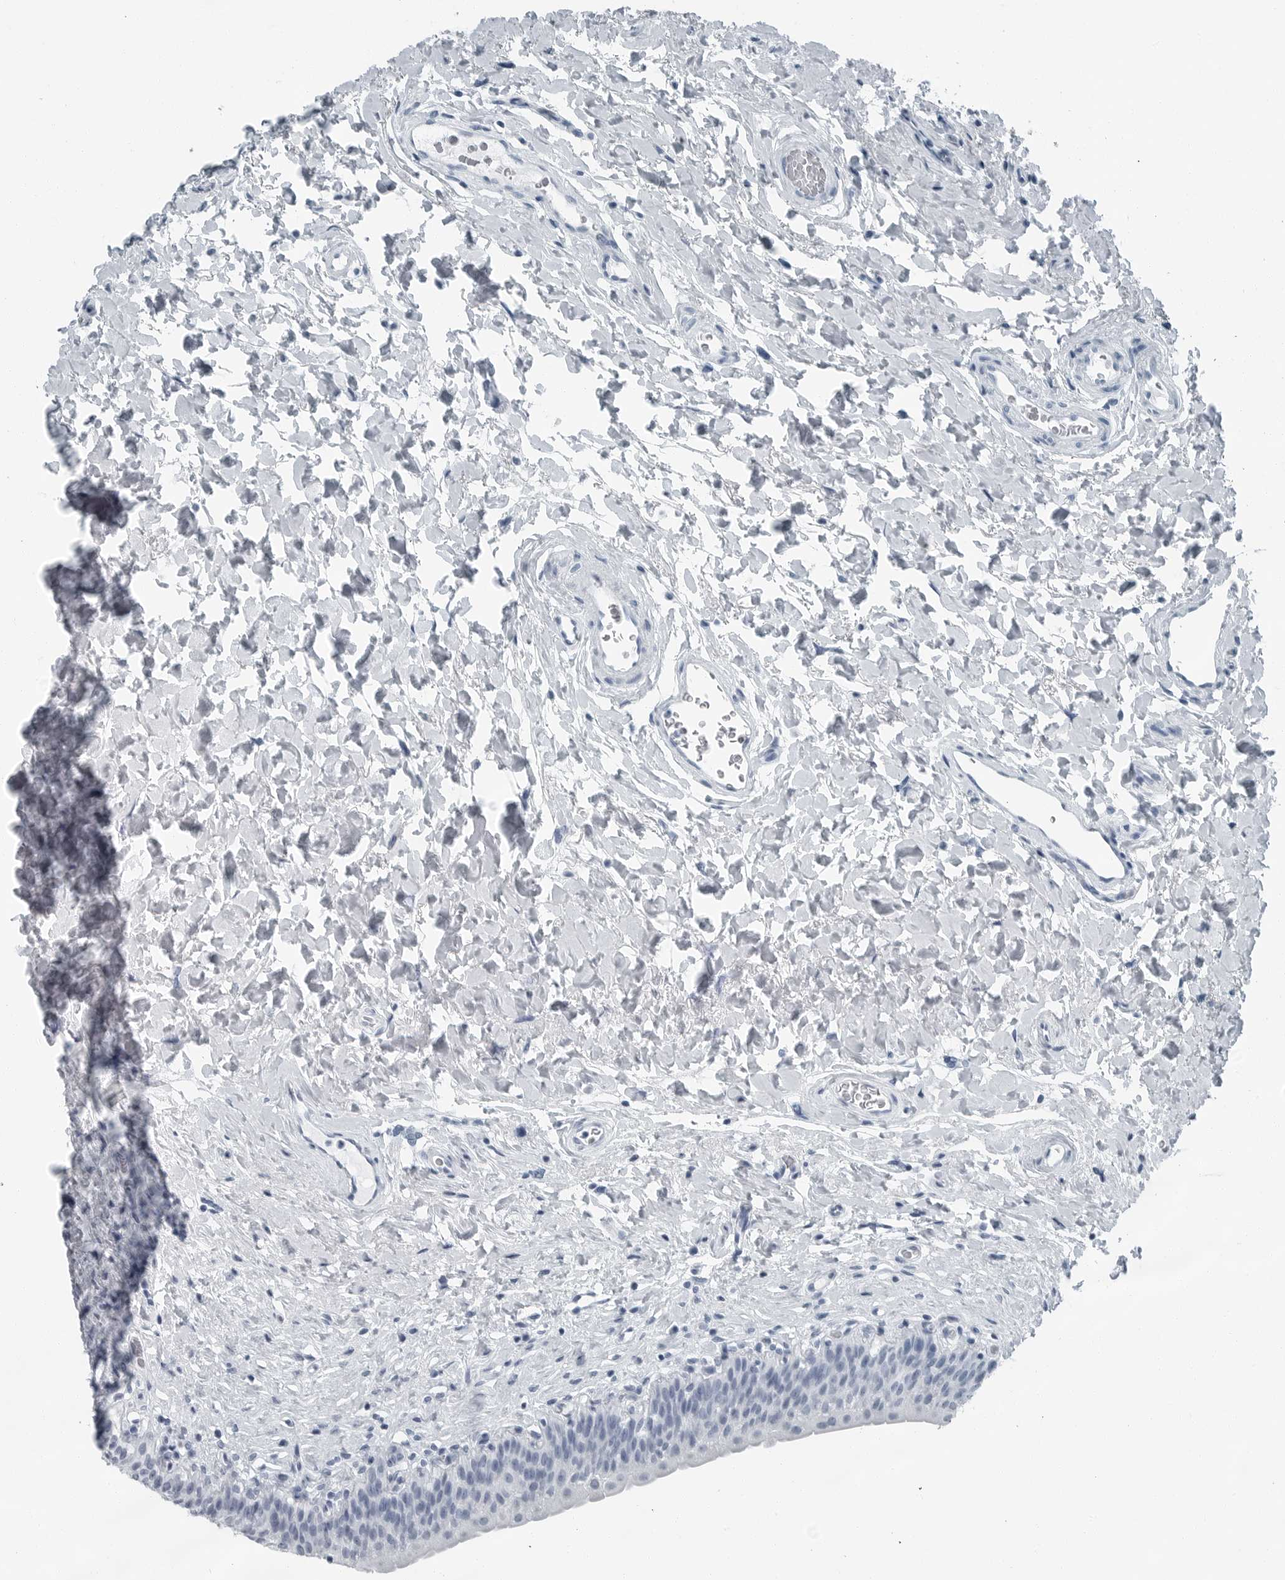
{"staining": {"intensity": "negative", "quantity": "none", "location": "none"}, "tissue": "urinary bladder", "cell_type": "Urothelial cells", "image_type": "normal", "snomed": [{"axis": "morphology", "description": "Normal tissue, NOS"}, {"axis": "topography", "description": "Urinary bladder"}], "caption": "DAB immunohistochemical staining of normal urinary bladder displays no significant staining in urothelial cells.", "gene": "FABP6", "patient": {"sex": "male", "age": 83}}